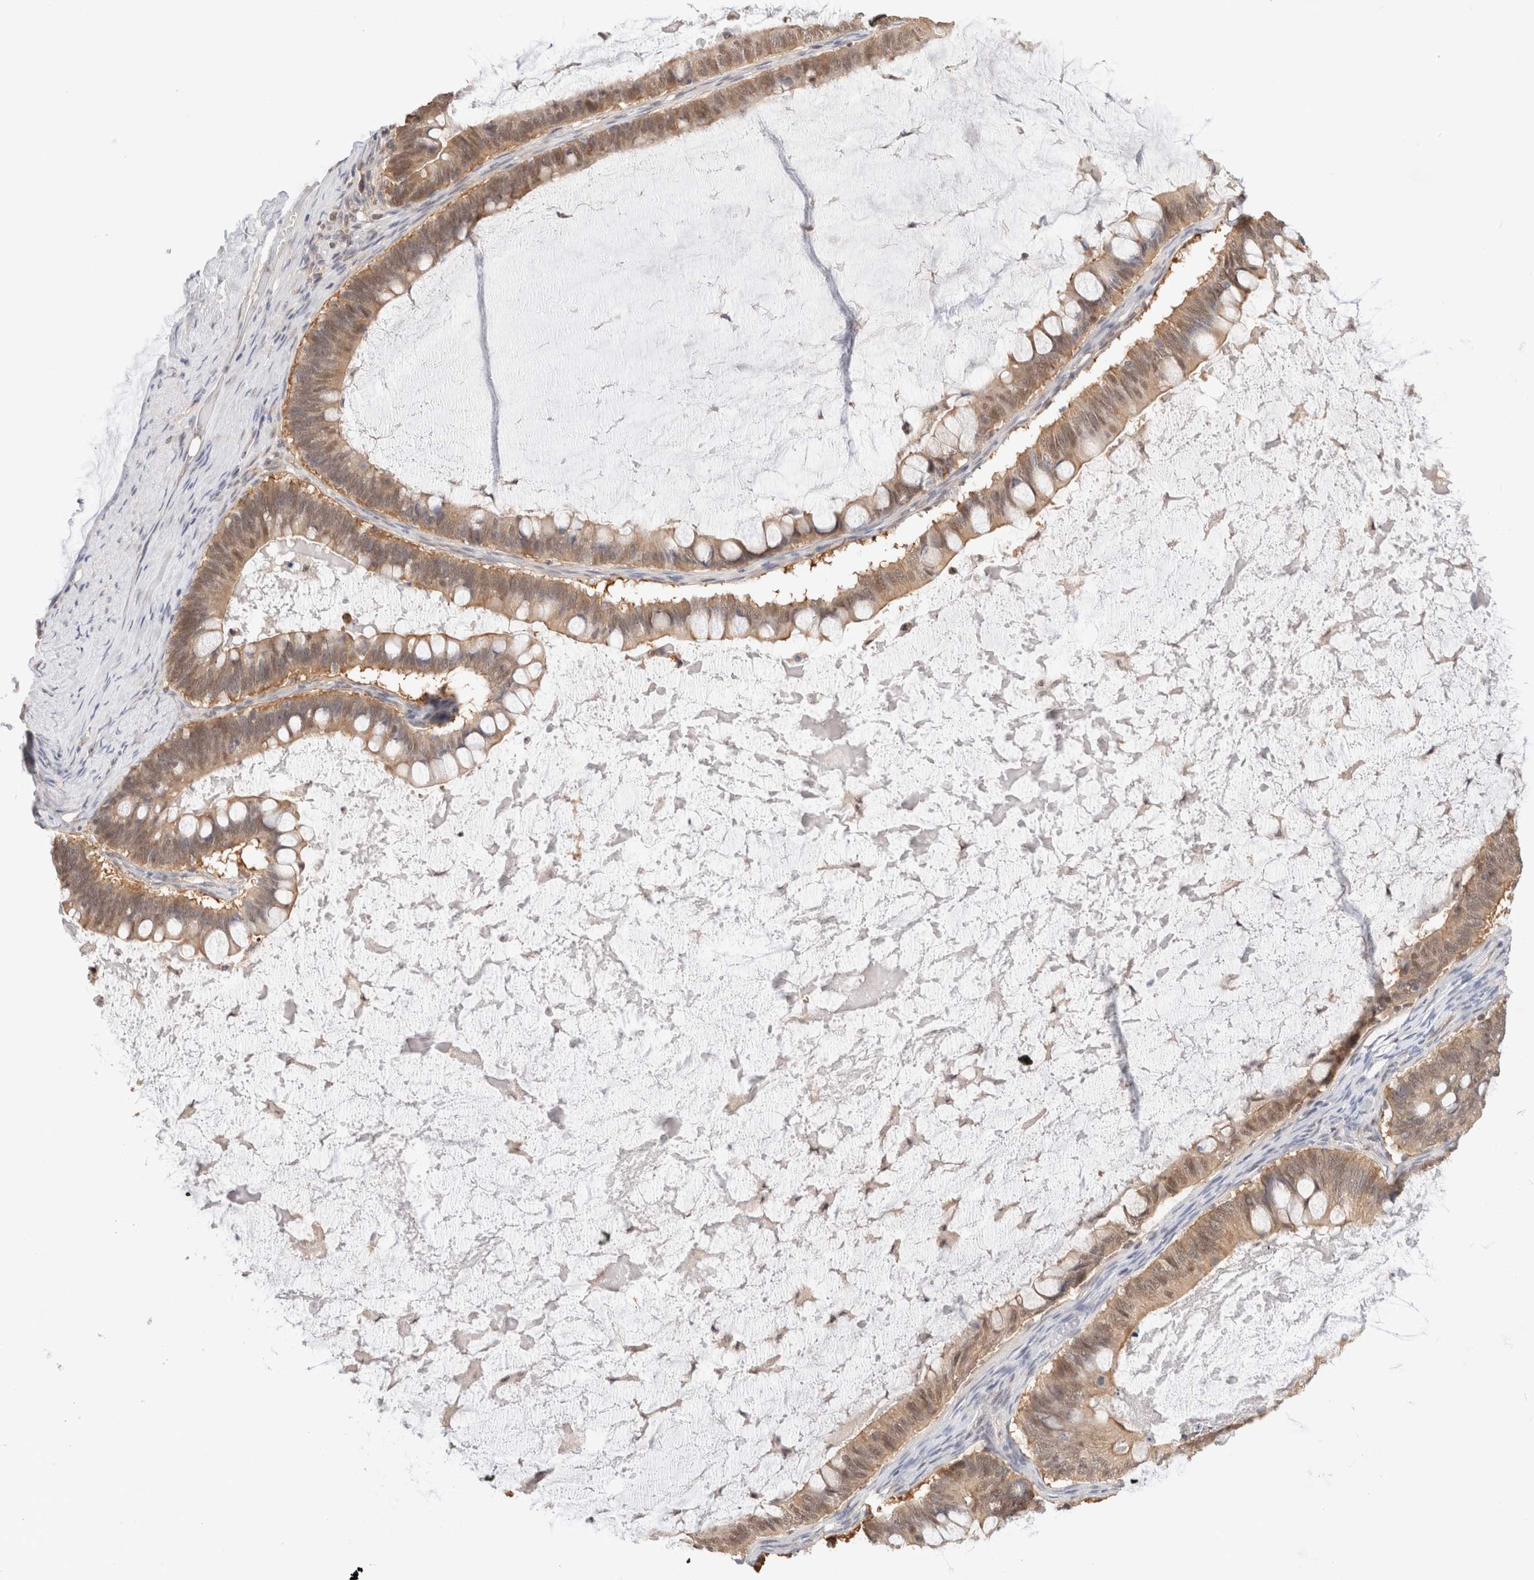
{"staining": {"intensity": "moderate", "quantity": ">75%", "location": "cytoplasmic/membranous,nuclear"}, "tissue": "ovarian cancer", "cell_type": "Tumor cells", "image_type": "cancer", "snomed": [{"axis": "morphology", "description": "Cystadenocarcinoma, mucinous, NOS"}, {"axis": "topography", "description": "Ovary"}], "caption": "Ovarian cancer stained for a protein demonstrates moderate cytoplasmic/membranous and nuclear positivity in tumor cells. The staining is performed using DAB (3,3'-diaminobenzidine) brown chromogen to label protein expression. The nuclei are counter-stained blue using hematoxylin.", "gene": "C17orf97", "patient": {"sex": "female", "age": 61}}